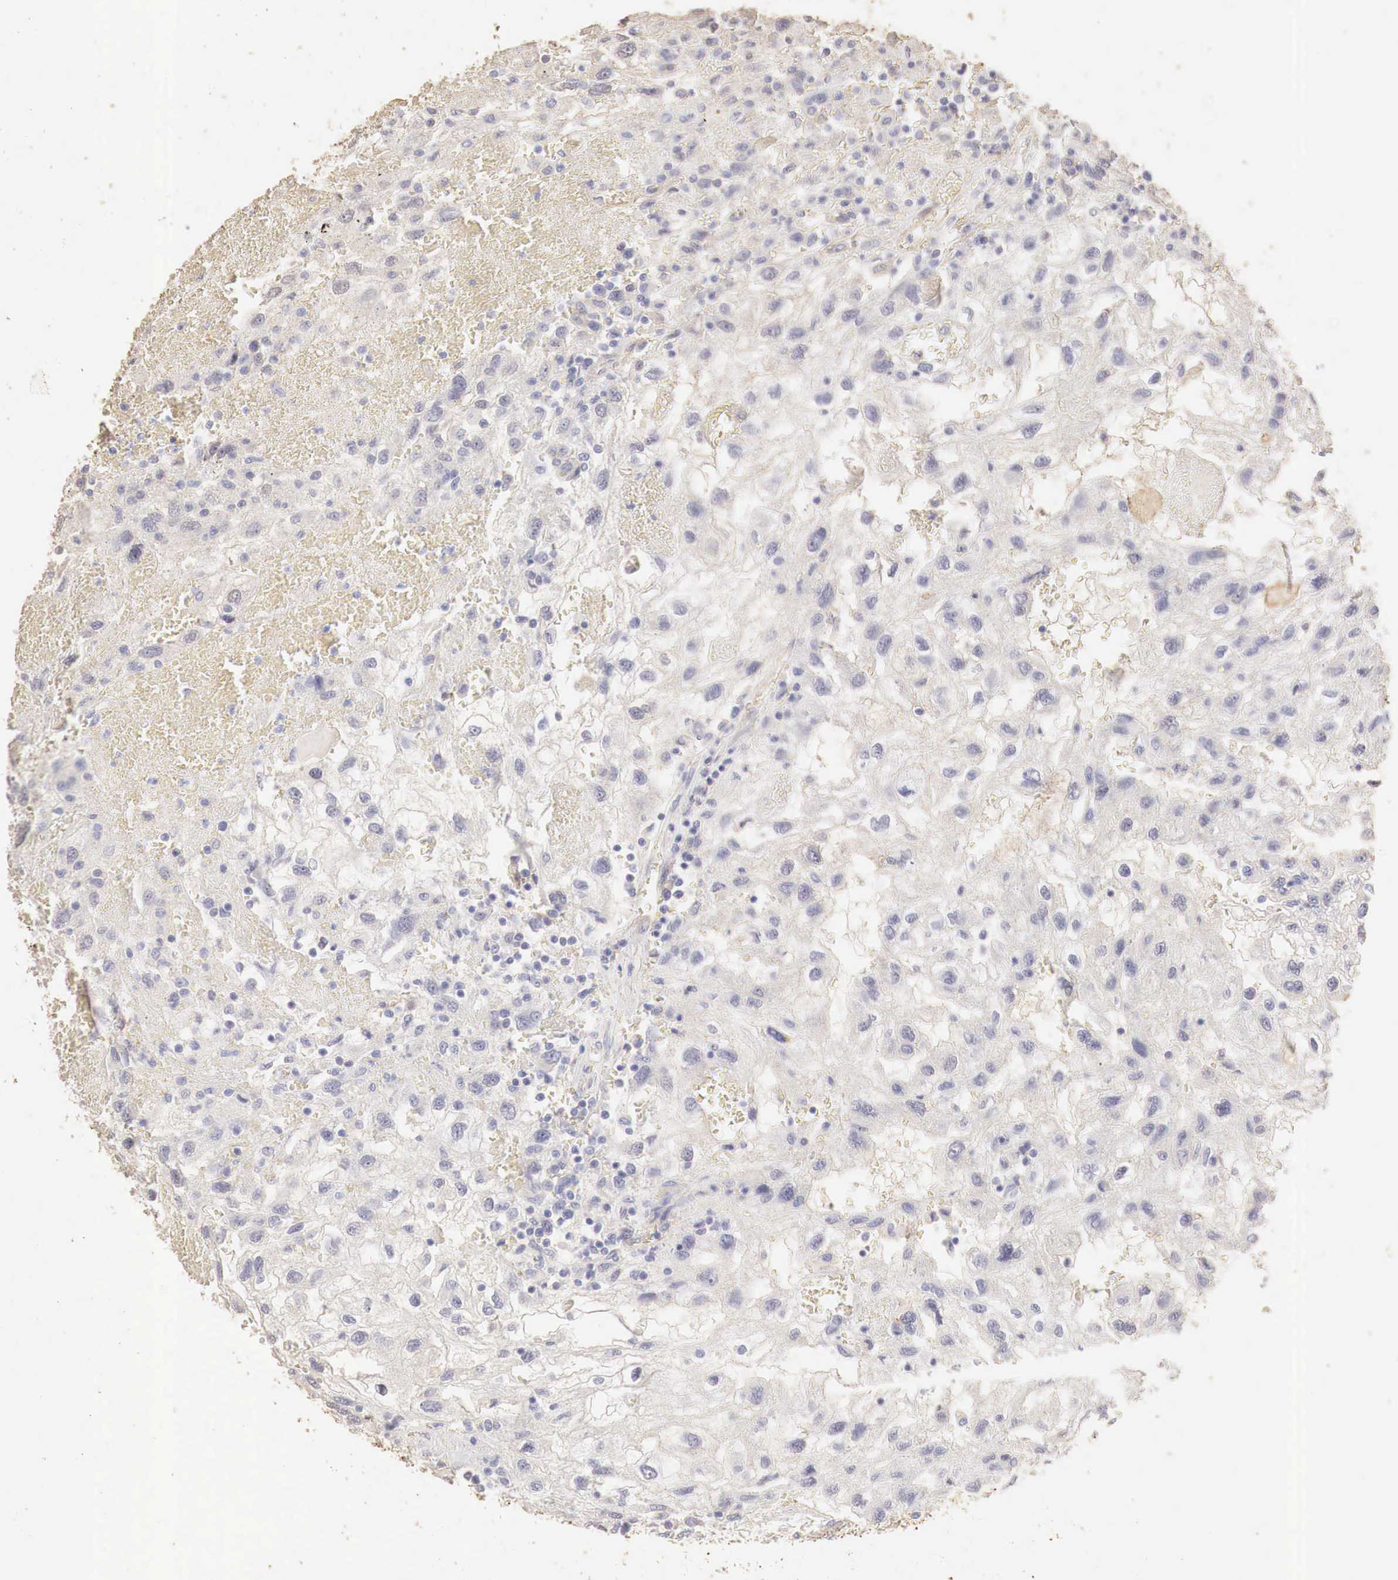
{"staining": {"intensity": "negative", "quantity": "none", "location": "none"}, "tissue": "renal cancer", "cell_type": "Tumor cells", "image_type": "cancer", "snomed": [{"axis": "morphology", "description": "Normal tissue, NOS"}, {"axis": "morphology", "description": "Adenocarcinoma, NOS"}, {"axis": "topography", "description": "Kidney"}], "caption": "Immunohistochemical staining of human renal adenocarcinoma demonstrates no significant positivity in tumor cells.", "gene": "OTC", "patient": {"sex": "male", "age": 71}}